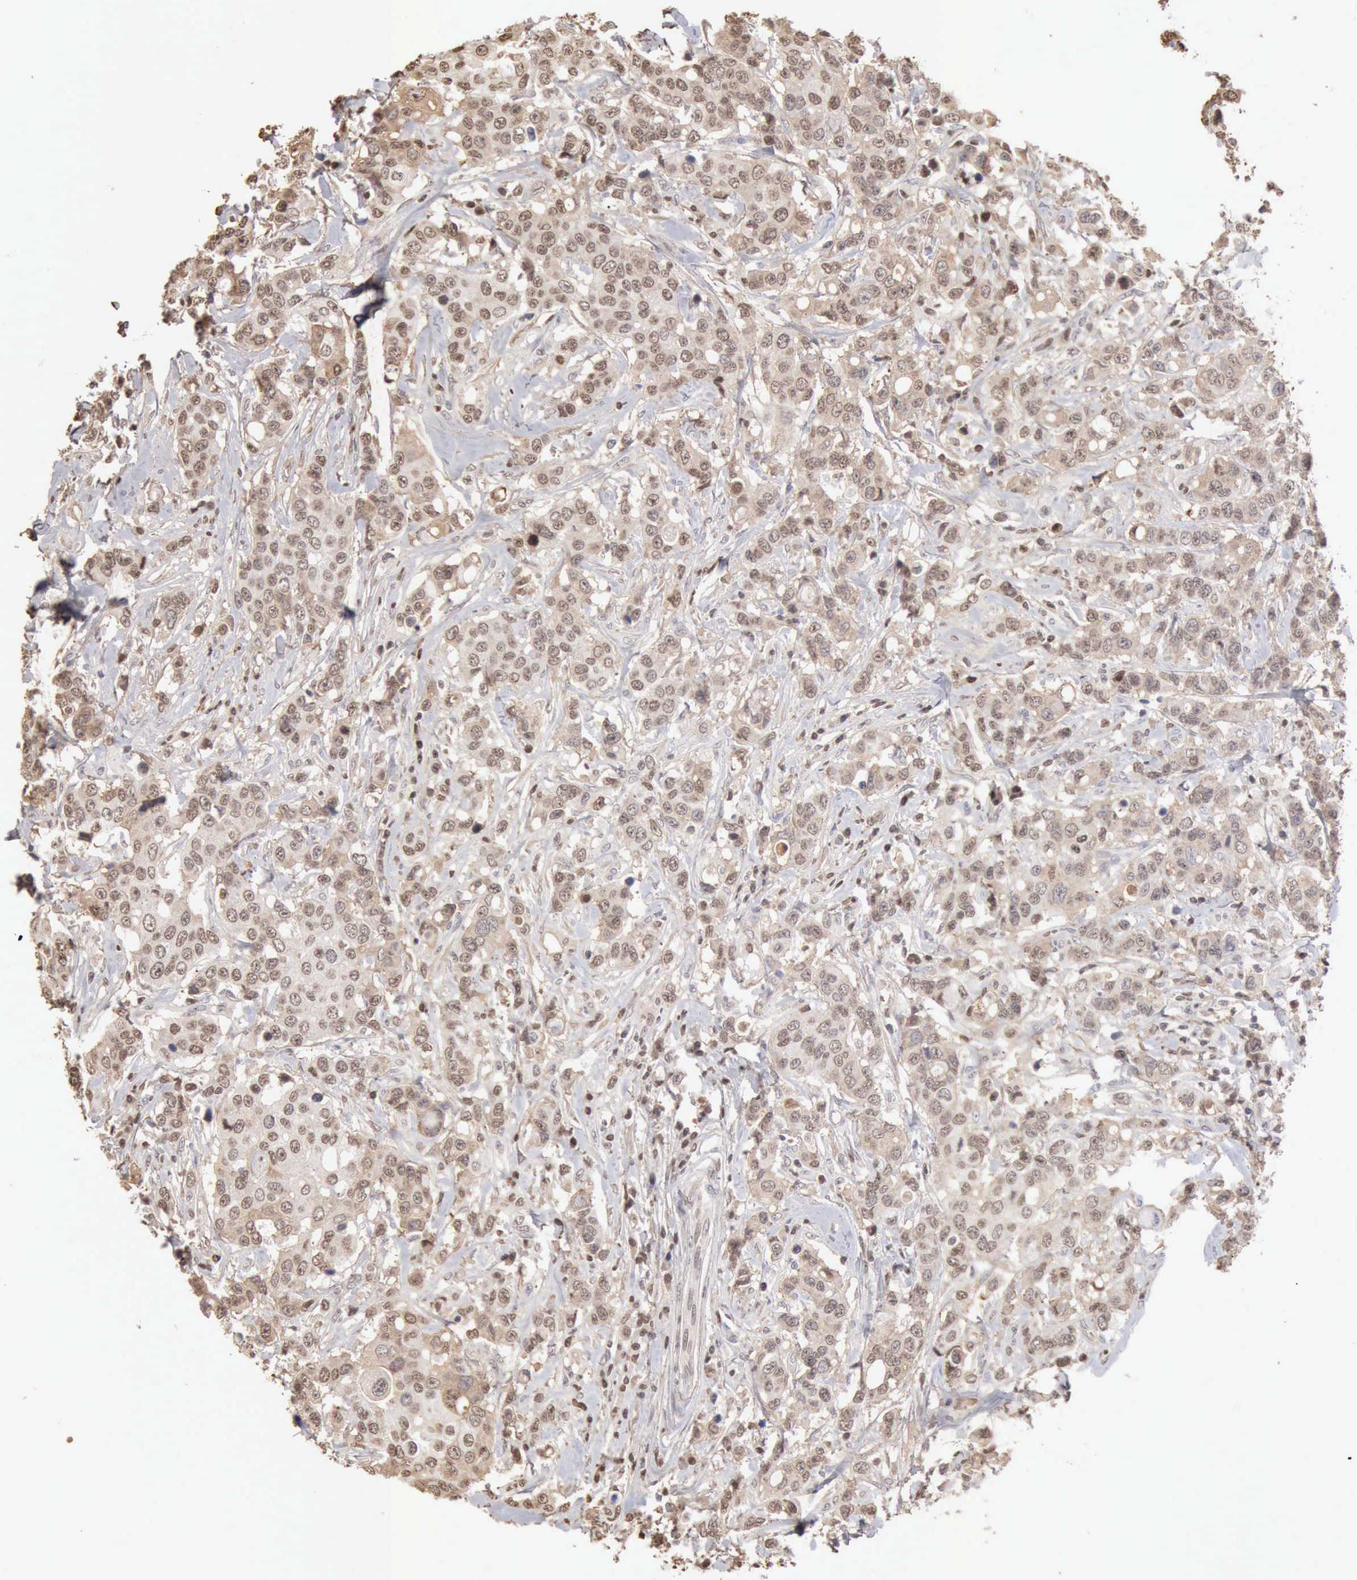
{"staining": {"intensity": "weak", "quantity": "25%-75%", "location": "cytoplasmic/membranous,nuclear"}, "tissue": "breast cancer", "cell_type": "Tumor cells", "image_type": "cancer", "snomed": [{"axis": "morphology", "description": "Duct carcinoma"}, {"axis": "topography", "description": "Breast"}], "caption": "The image reveals a brown stain indicating the presence of a protein in the cytoplasmic/membranous and nuclear of tumor cells in breast intraductal carcinoma.", "gene": "SERPINA1", "patient": {"sex": "female", "age": 27}}